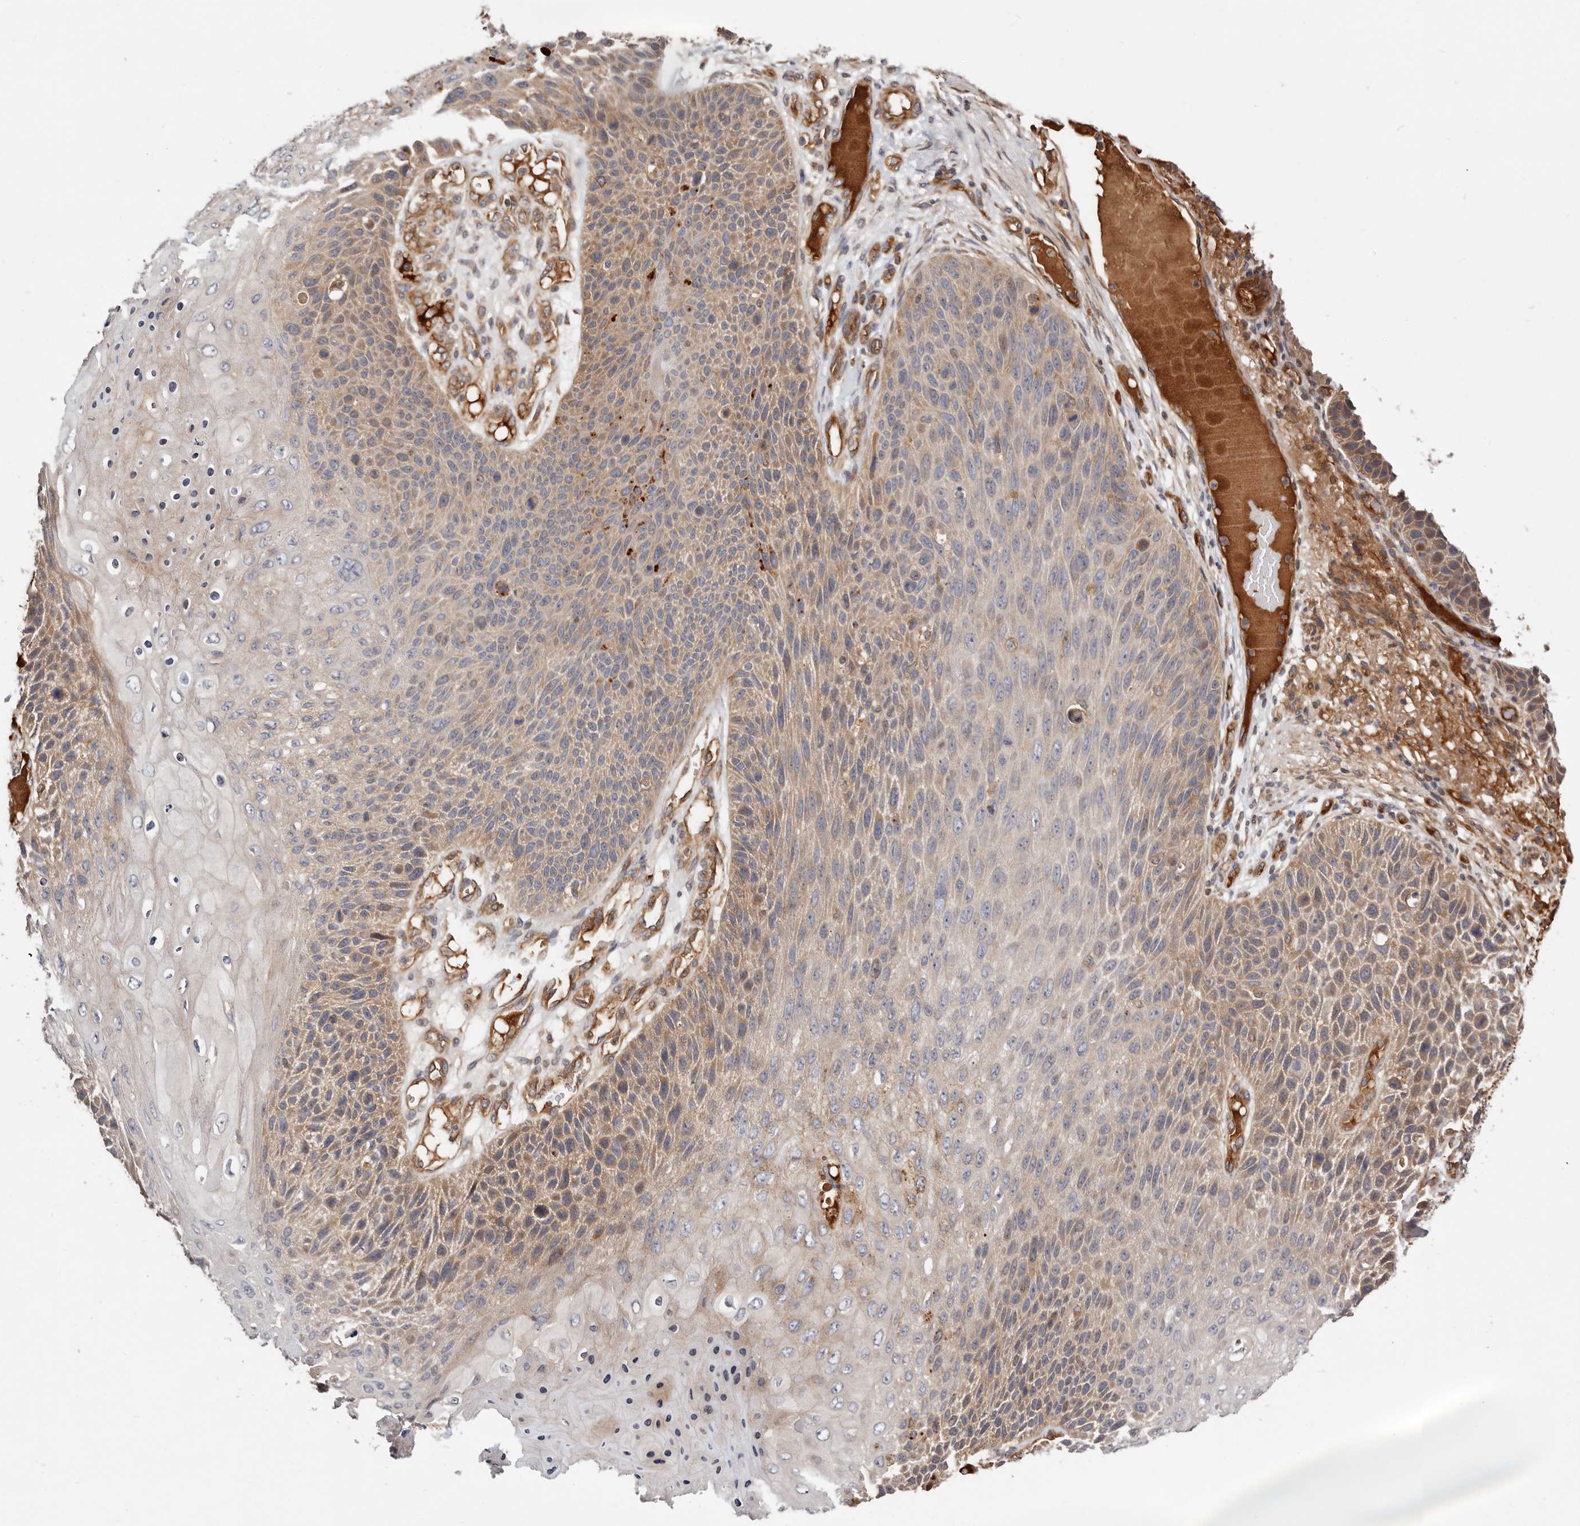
{"staining": {"intensity": "weak", "quantity": "25%-75%", "location": "cytoplasmic/membranous"}, "tissue": "skin cancer", "cell_type": "Tumor cells", "image_type": "cancer", "snomed": [{"axis": "morphology", "description": "Squamous cell carcinoma, NOS"}, {"axis": "topography", "description": "Skin"}], "caption": "This is a photomicrograph of IHC staining of skin cancer, which shows weak positivity in the cytoplasmic/membranous of tumor cells.", "gene": "MACF1", "patient": {"sex": "female", "age": 88}}